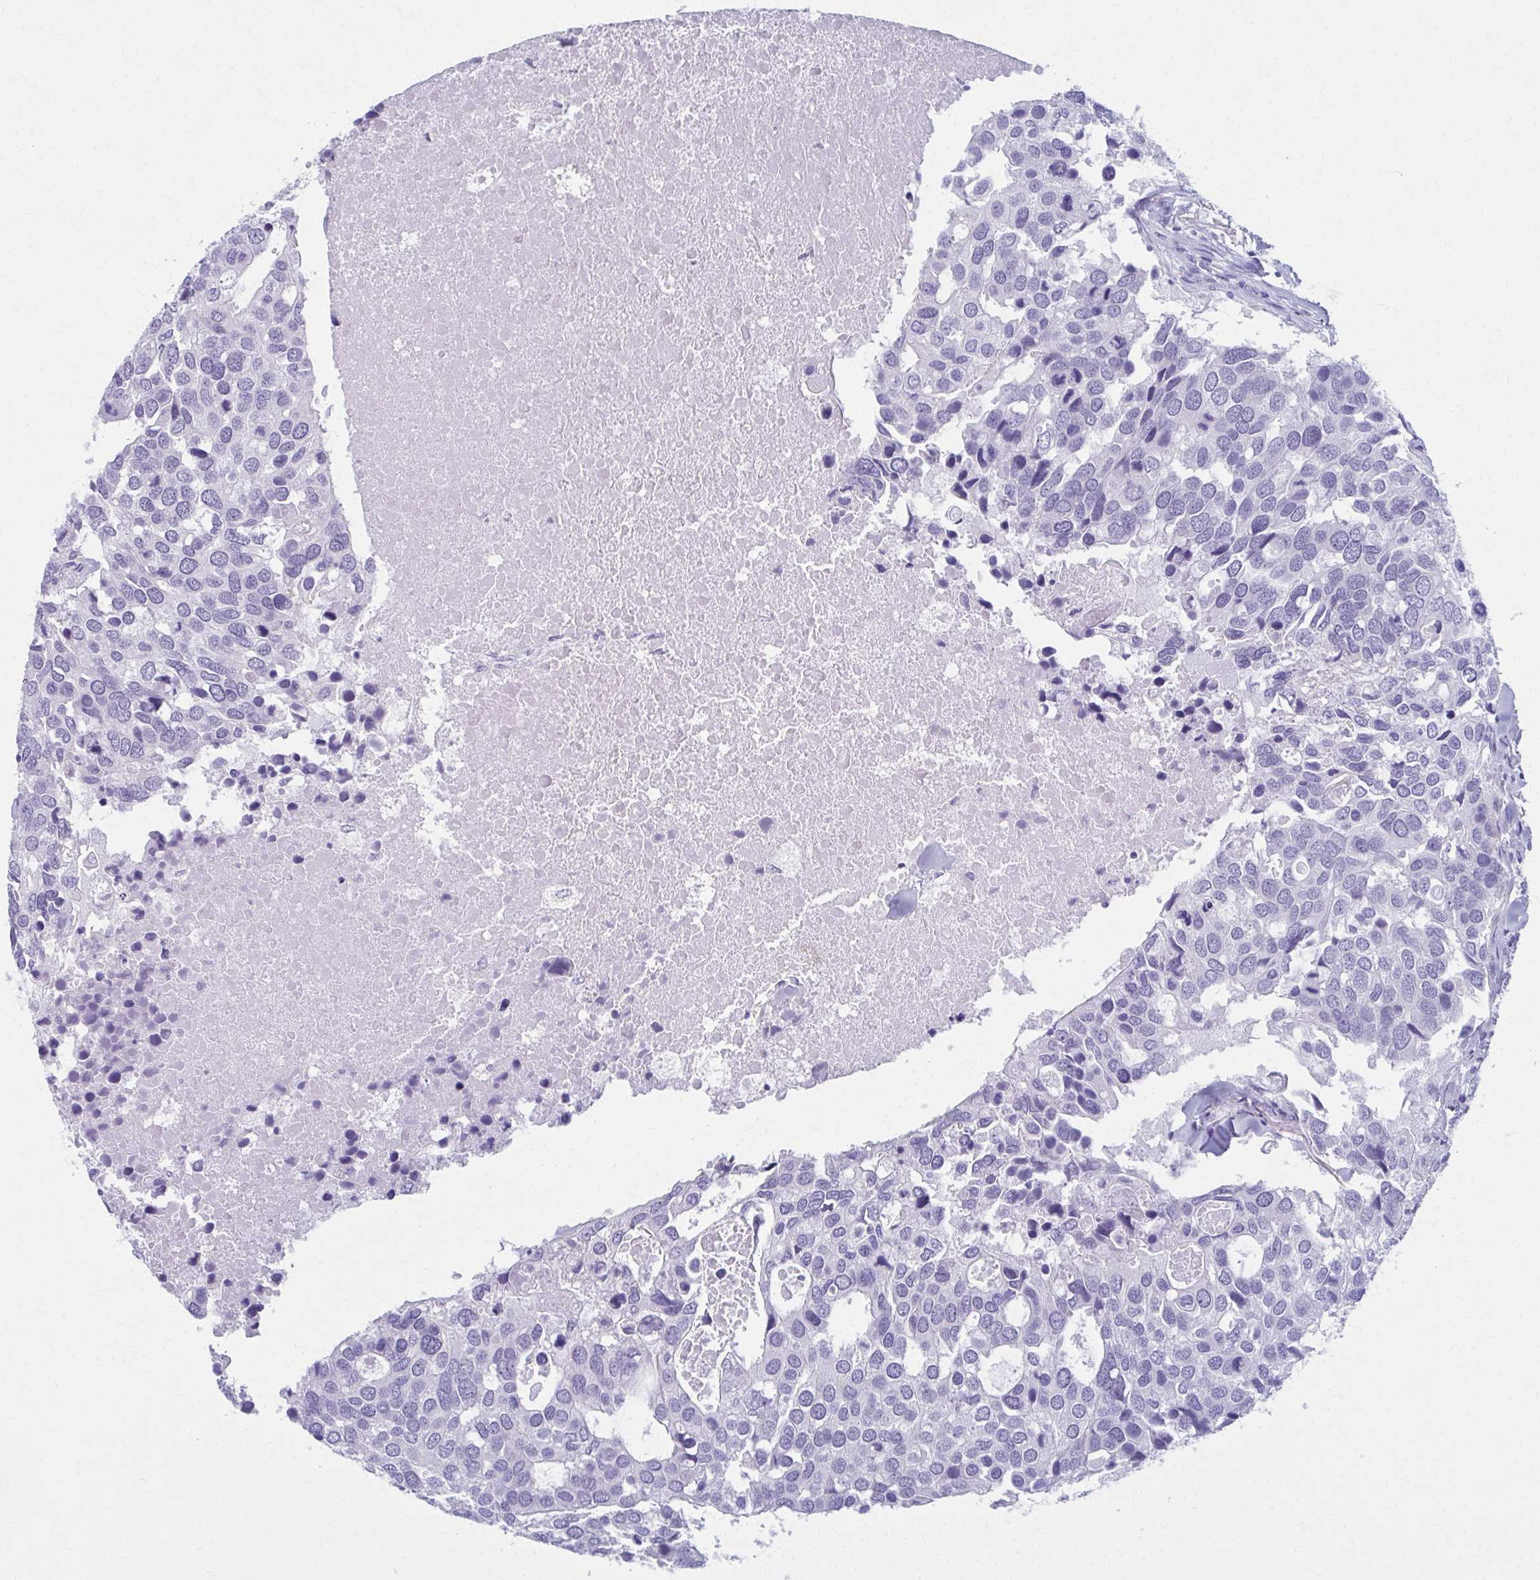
{"staining": {"intensity": "negative", "quantity": "none", "location": "none"}, "tissue": "breast cancer", "cell_type": "Tumor cells", "image_type": "cancer", "snomed": [{"axis": "morphology", "description": "Duct carcinoma"}, {"axis": "topography", "description": "Breast"}], "caption": "The IHC histopathology image has no significant expression in tumor cells of breast intraductal carcinoma tissue. (DAB immunohistochemistry with hematoxylin counter stain).", "gene": "MPLKIP", "patient": {"sex": "female", "age": 83}}